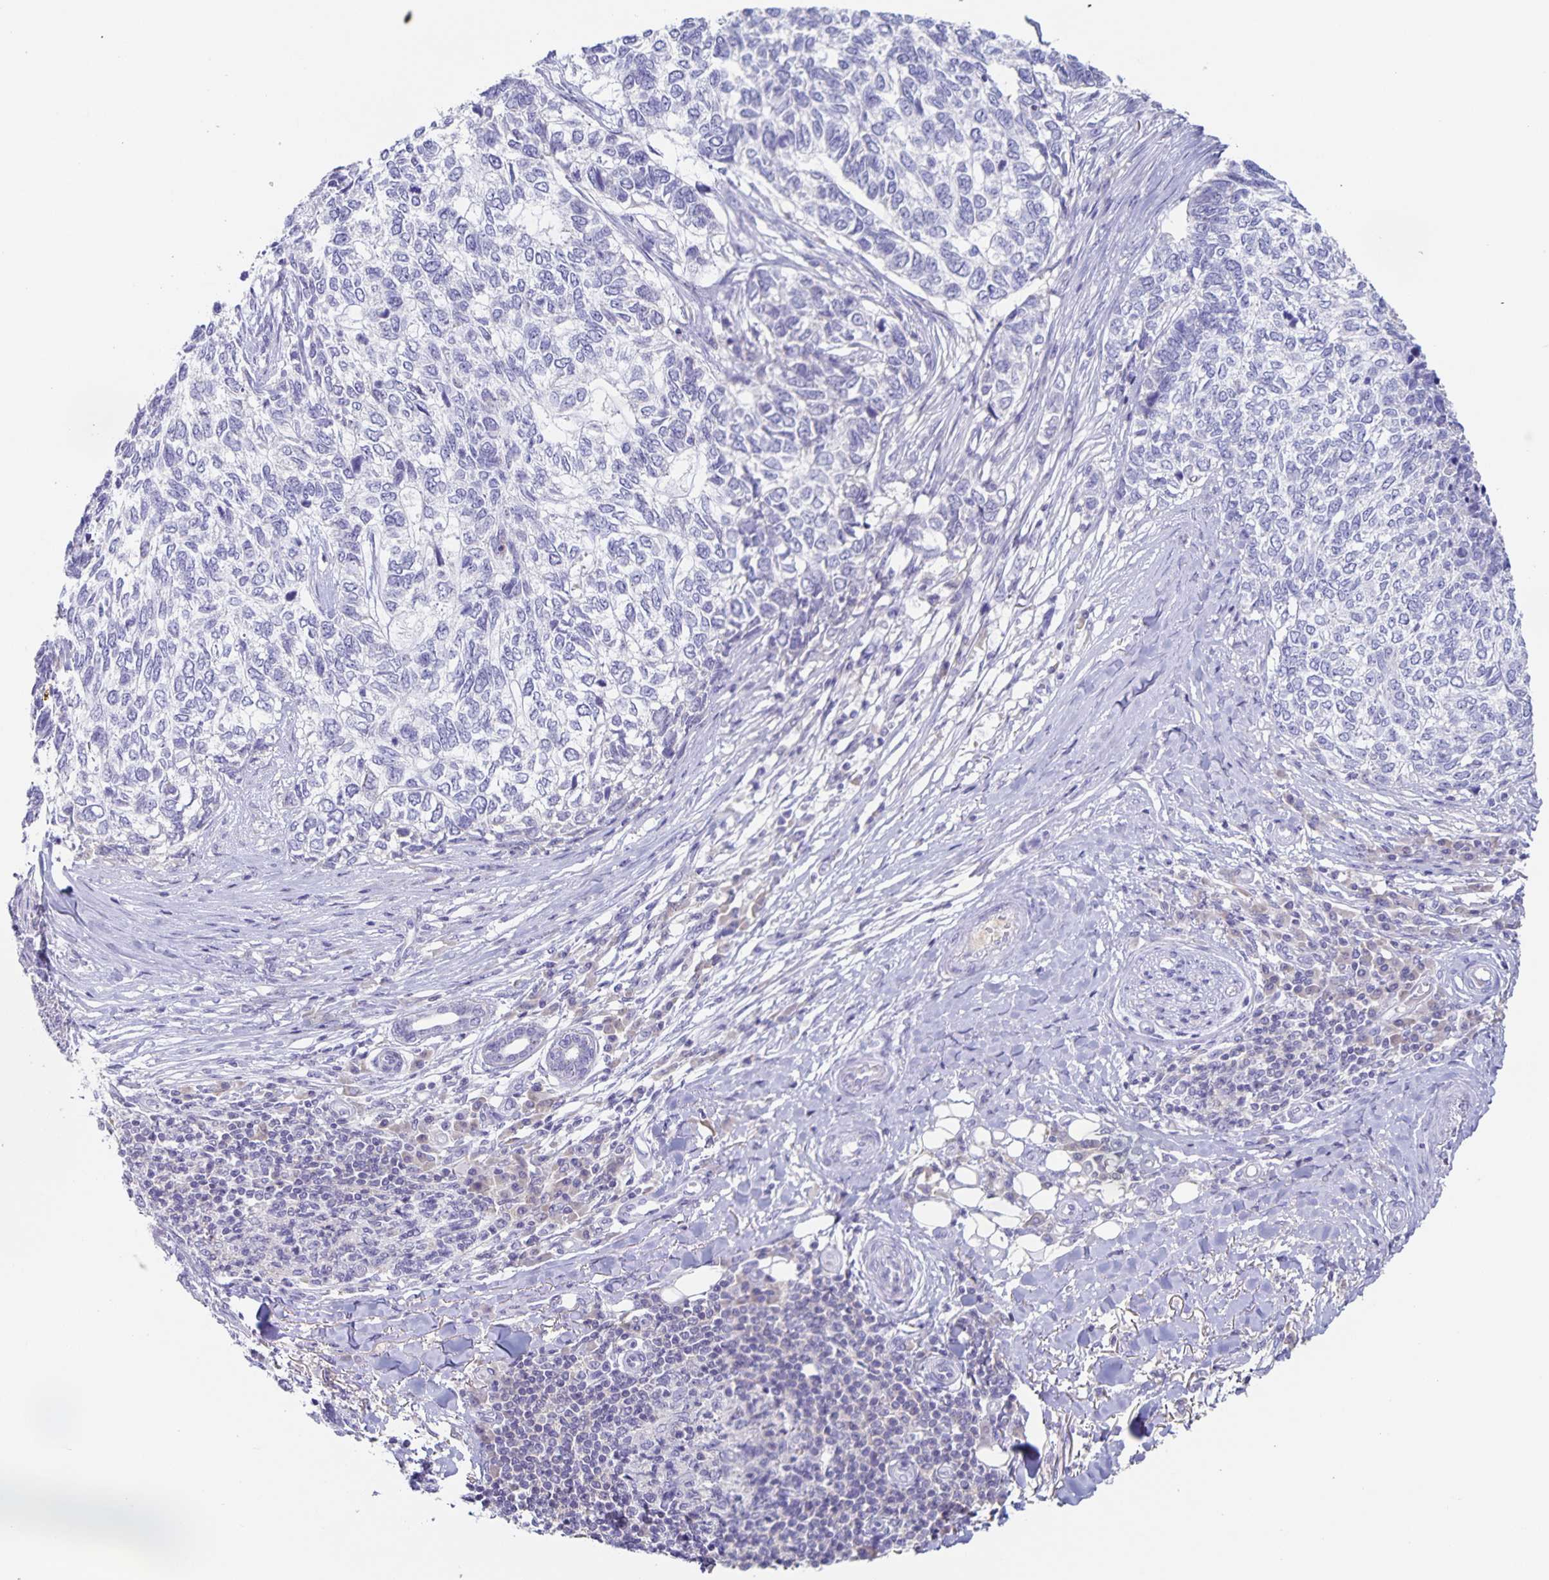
{"staining": {"intensity": "negative", "quantity": "none", "location": "none"}, "tissue": "skin cancer", "cell_type": "Tumor cells", "image_type": "cancer", "snomed": [{"axis": "morphology", "description": "Basal cell carcinoma"}, {"axis": "topography", "description": "Skin"}], "caption": "The immunohistochemistry (IHC) image has no significant positivity in tumor cells of skin cancer (basal cell carcinoma) tissue.", "gene": "RPL36A", "patient": {"sex": "female", "age": 65}}